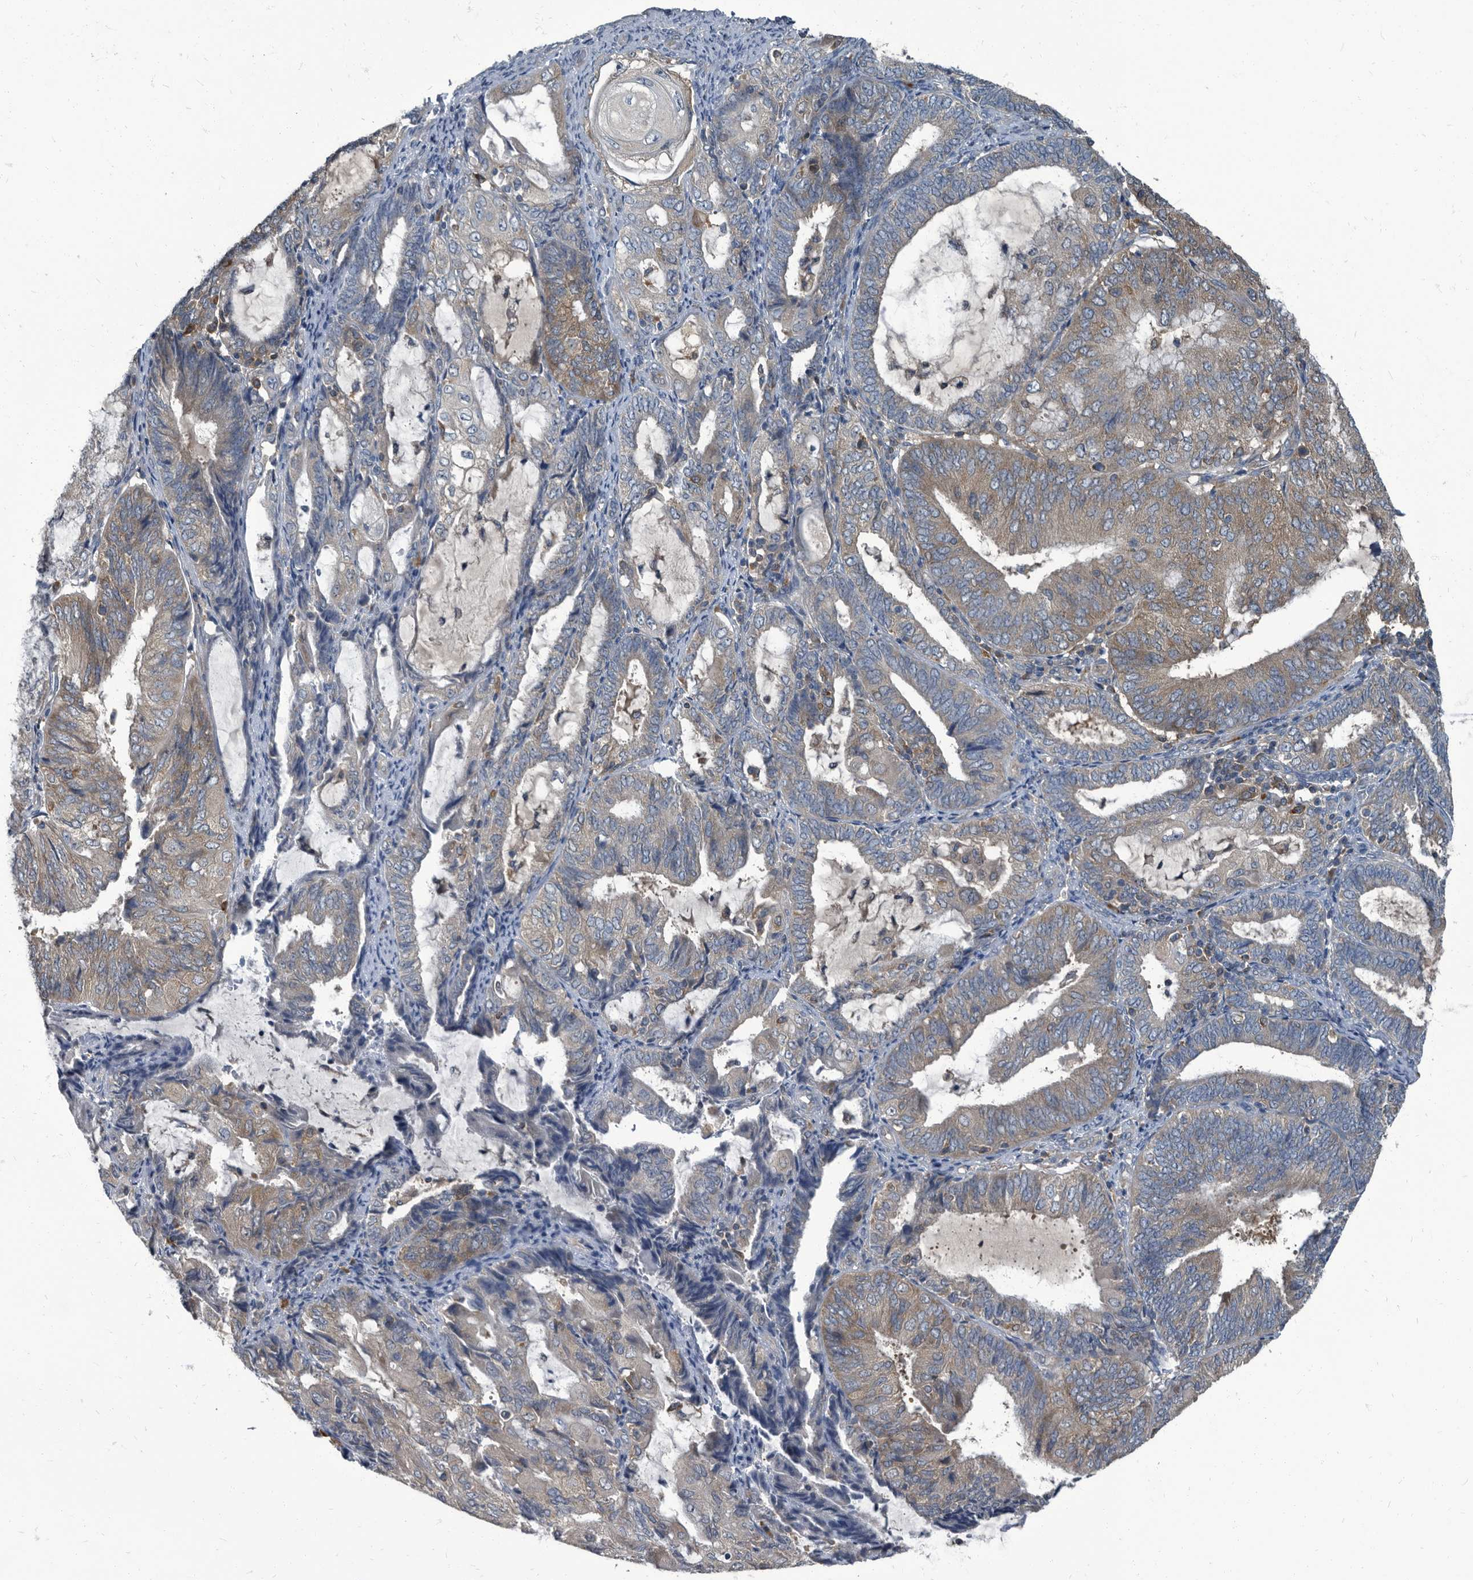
{"staining": {"intensity": "weak", "quantity": "25%-75%", "location": "cytoplasmic/membranous"}, "tissue": "endometrial cancer", "cell_type": "Tumor cells", "image_type": "cancer", "snomed": [{"axis": "morphology", "description": "Adenocarcinoma, NOS"}, {"axis": "topography", "description": "Endometrium"}], "caption": "IHC image of neoplastic tissue: endometrial cancer stained using immunohistochemistry (IHC) reveals low levels of weak protein expression localized specifically in the cytoplasmic/membranous of tumor cells, appearing as a cytoplasmic/membranous brown color.", "gene": "CDV3", "patient": {"sex": "female", "age": 81}}